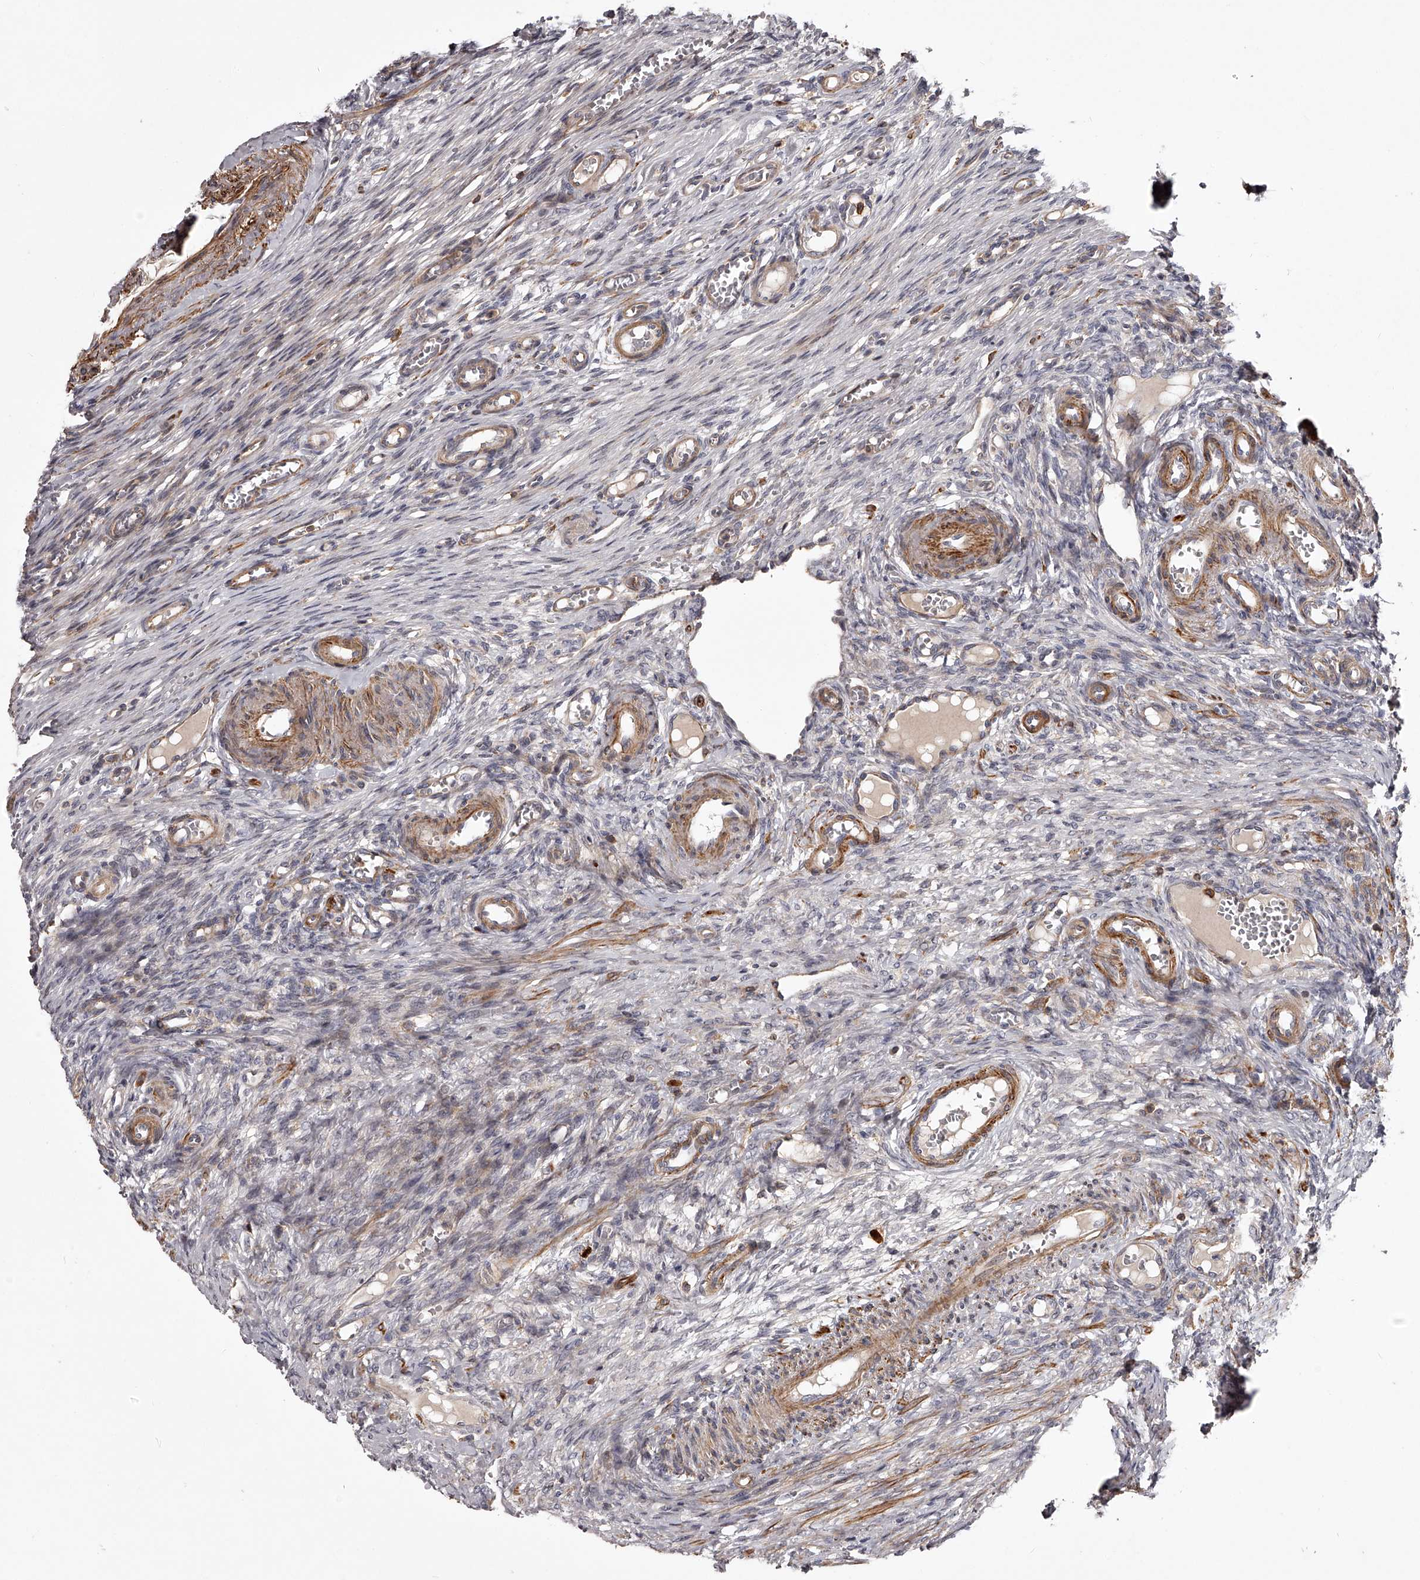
{"staining": {"intensity": "negative", "quantity": "none", "location": "none"}, "tissue": "ovary", "cell_type": "Ovarian stroma cells", "image_type": "normal", "snomed": [{"axis": "morphology", "description": "Adenocarcinoma, NOS"}, {"axis": "topography", "description": "Endometrium"}], "caption": "IHC of normal ovary displays no positivity in ovarian stroma cells. (Brightfield microscopy of DAB immunohistochemistry at high magnification).", "gene": "RRP36", "patient": {"sex": "female", "age": 32}}